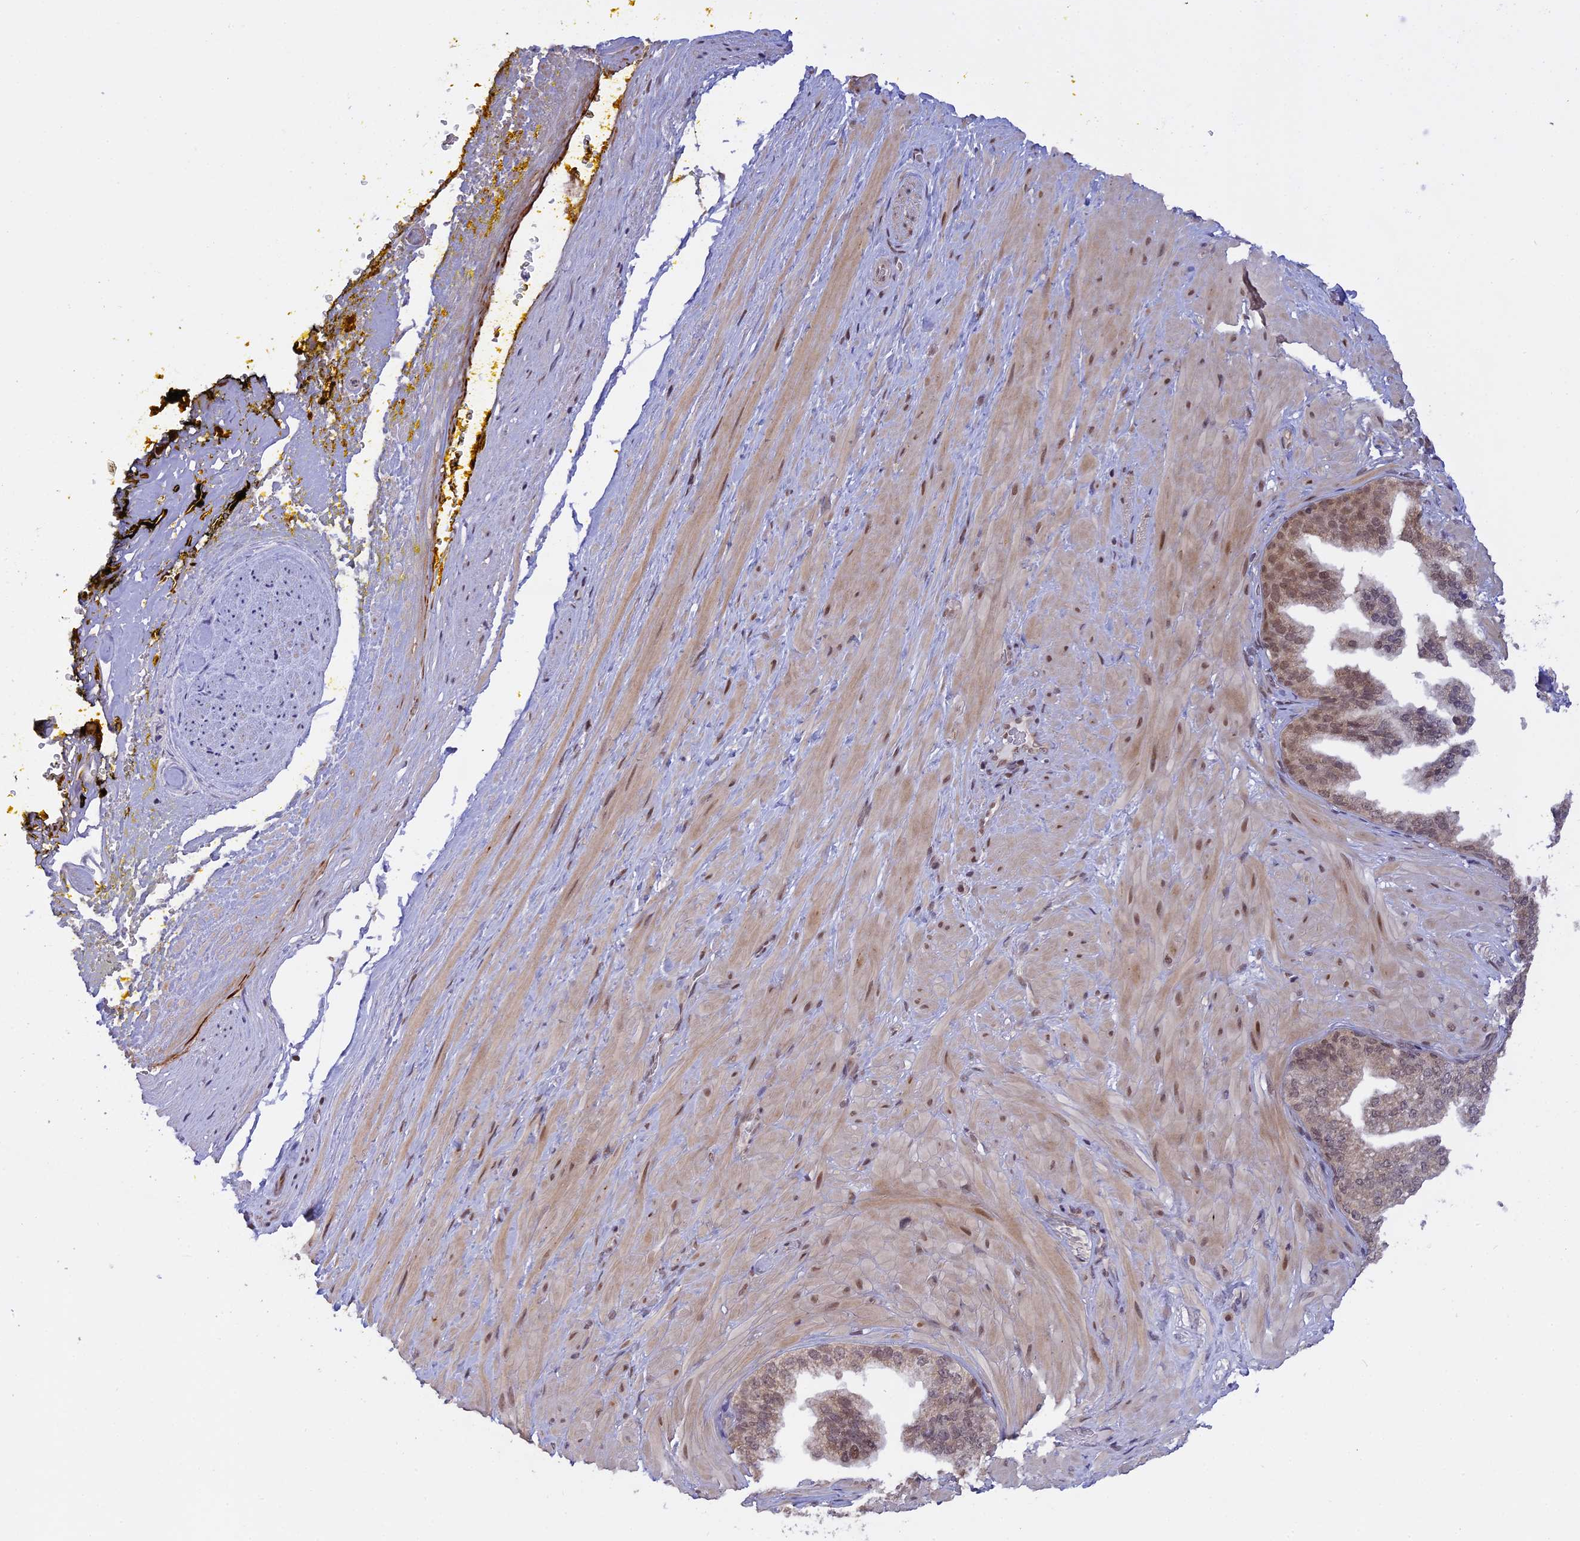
{"staining": {"intensity": "weak", "quantity": ">75%", "location": "cytoplasmic/membranous,nuclear"}, "tissue": "adipose tissue", "cell_type": "Adipocytes", "image_type": "normal", "snomed": [{"axis": "morphology", "description": "Normal tissue, NOS"}, {"axis": "morphology", "description": "Adenocarcinoma, Low grade"}, {"axis": "topography", "description": "Prostate"}, {"axis": "topography", "description": "Peripheral nerve tissue"}], "caption": "High-power microscopy captured an immunohistochemistry (IHC) image of unremarkable adipose tissue, revealing weak cytoplasmic/membranous,nuclear expression in about >75% of adipocytes. The protein is shown in brown color, while the nuclei are stained blue.", "gene": "POLR2C", "patient": {"sex": "male", "age": 63}}